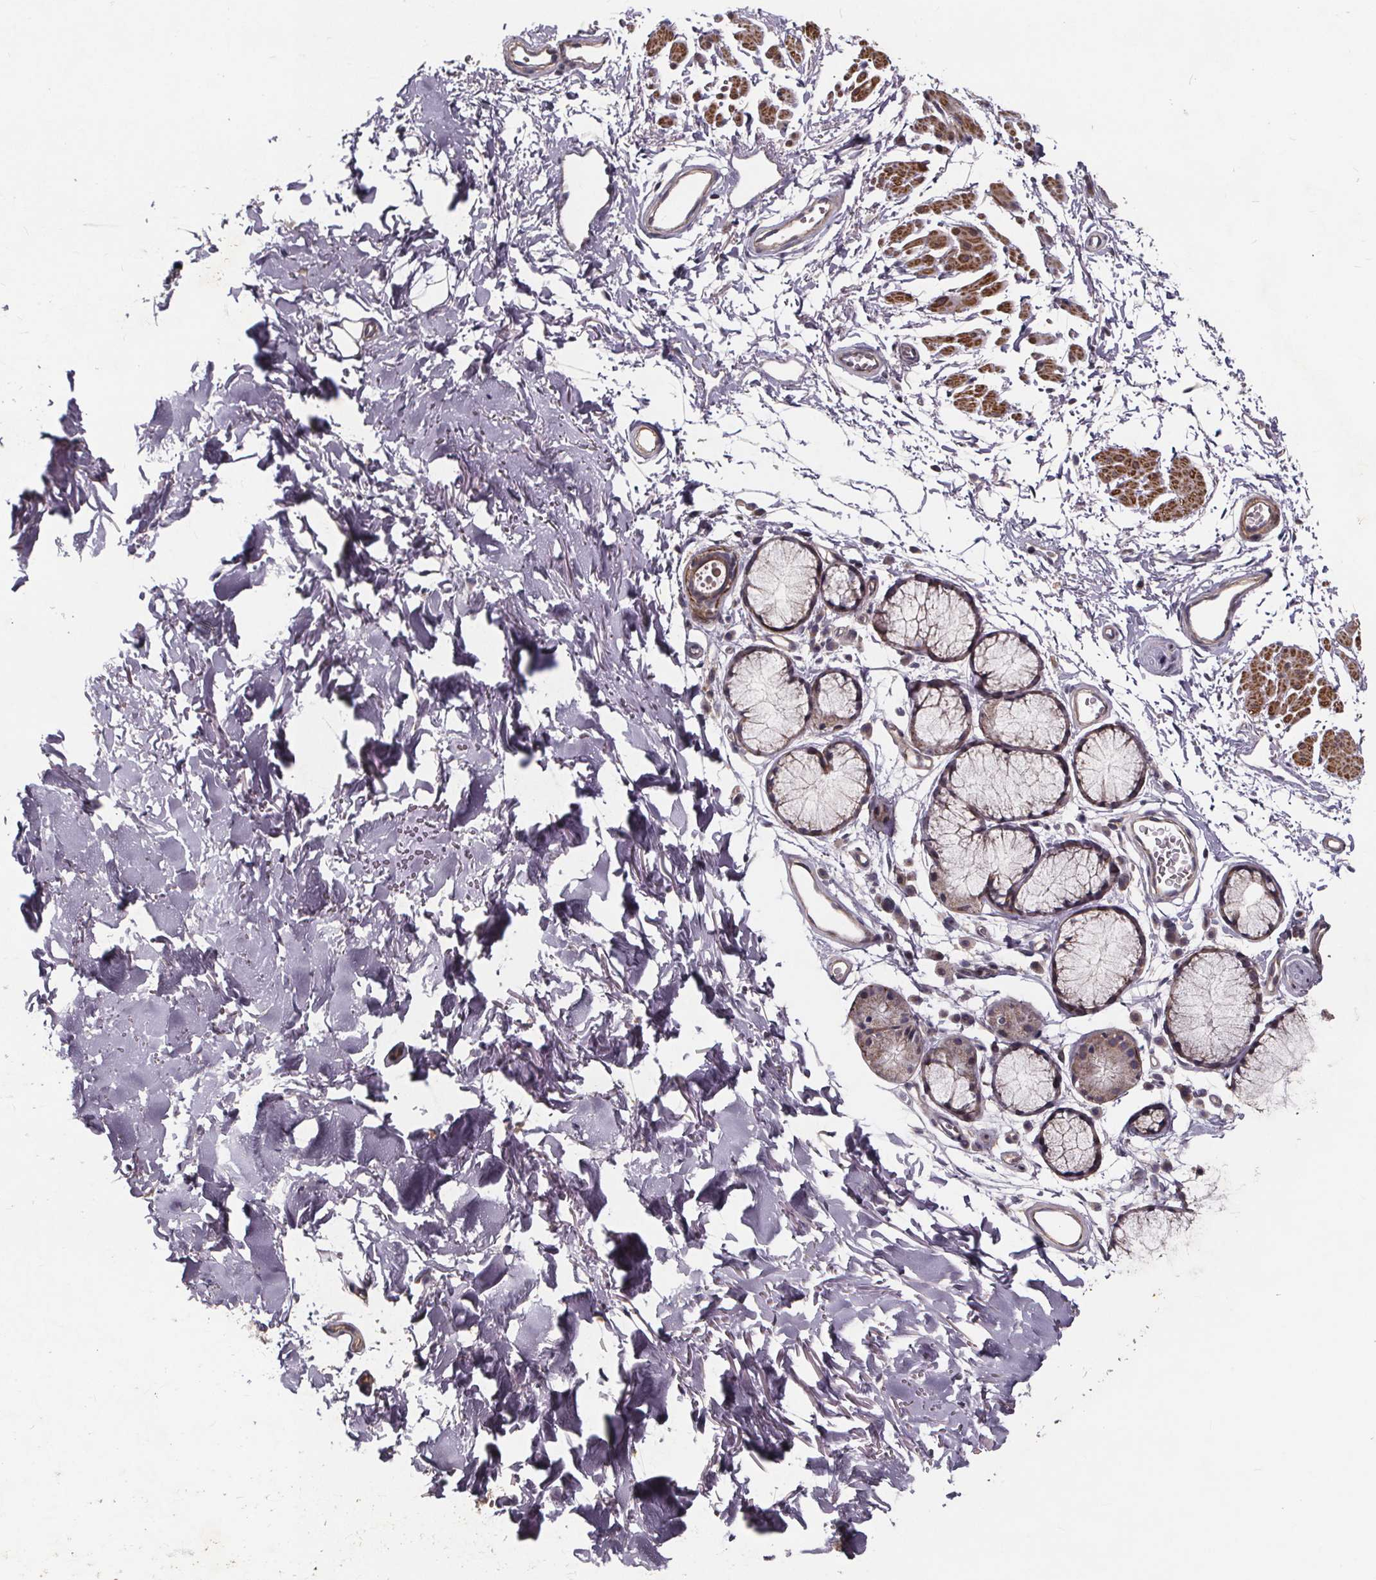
{"staining": {"intensity": "weak", "quantity": "<25%", "location": "cytoplasmic/membranous"}, "tissue": "adipose tissue", "cell_type": "Adipocytes", "image_type": "normal", "snomed": [{"axis": "morphology", "description": "Normal tissue, NOS"}, {"axis": "topography", "description": "Cartilage tissue"}, {"axis": "topography", "description": "Bronchus"}], "caption": "This is a photomicrograph of immunohistochemistry (IHC) staining of benign adipose tissue, which shows no expression in adipocytes.", "gene": "YME1L1", "patient": {"sex": "female", "age": 79}}